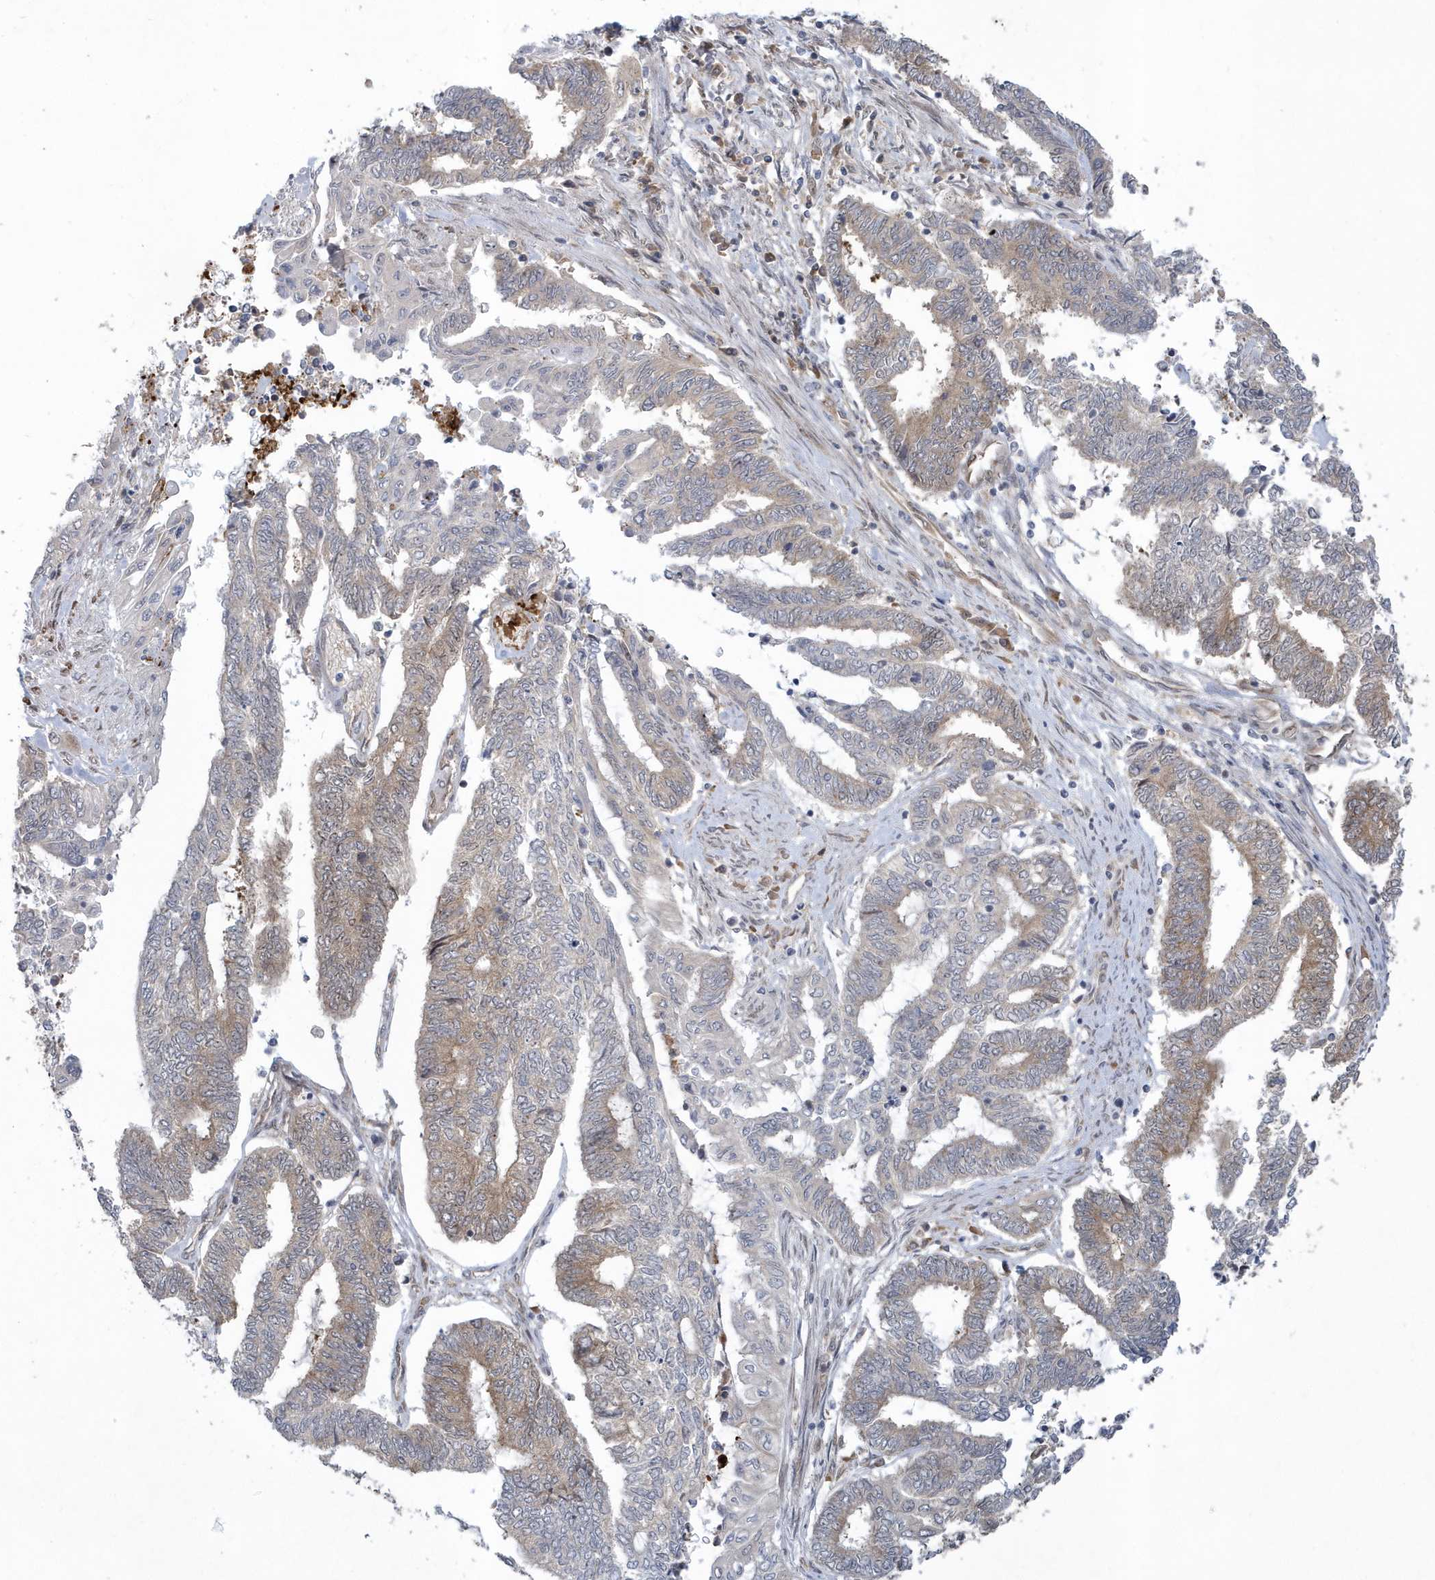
{"staining": {"intensity": "weak", "quantity": "<25%", "location": "cytoplasmic/membranous"}, "tissue": "endometrial cancer", "cell_type": "Tumor cells", "image_type": "cancer", "snomed": [{"axis": "morphology", "description": "Adenocarcinoma, NOS"}, {"axis": "topography", "description": "Uterus"}, {"axis": "topography", "description": "Endometrium"}], "caption": "DAB immunohistochemical staining of human endometrial cancer displays no significant expression in tumor cells.", "gene": "ATG4A", "patient": {"sex": "female", "age": 70}}